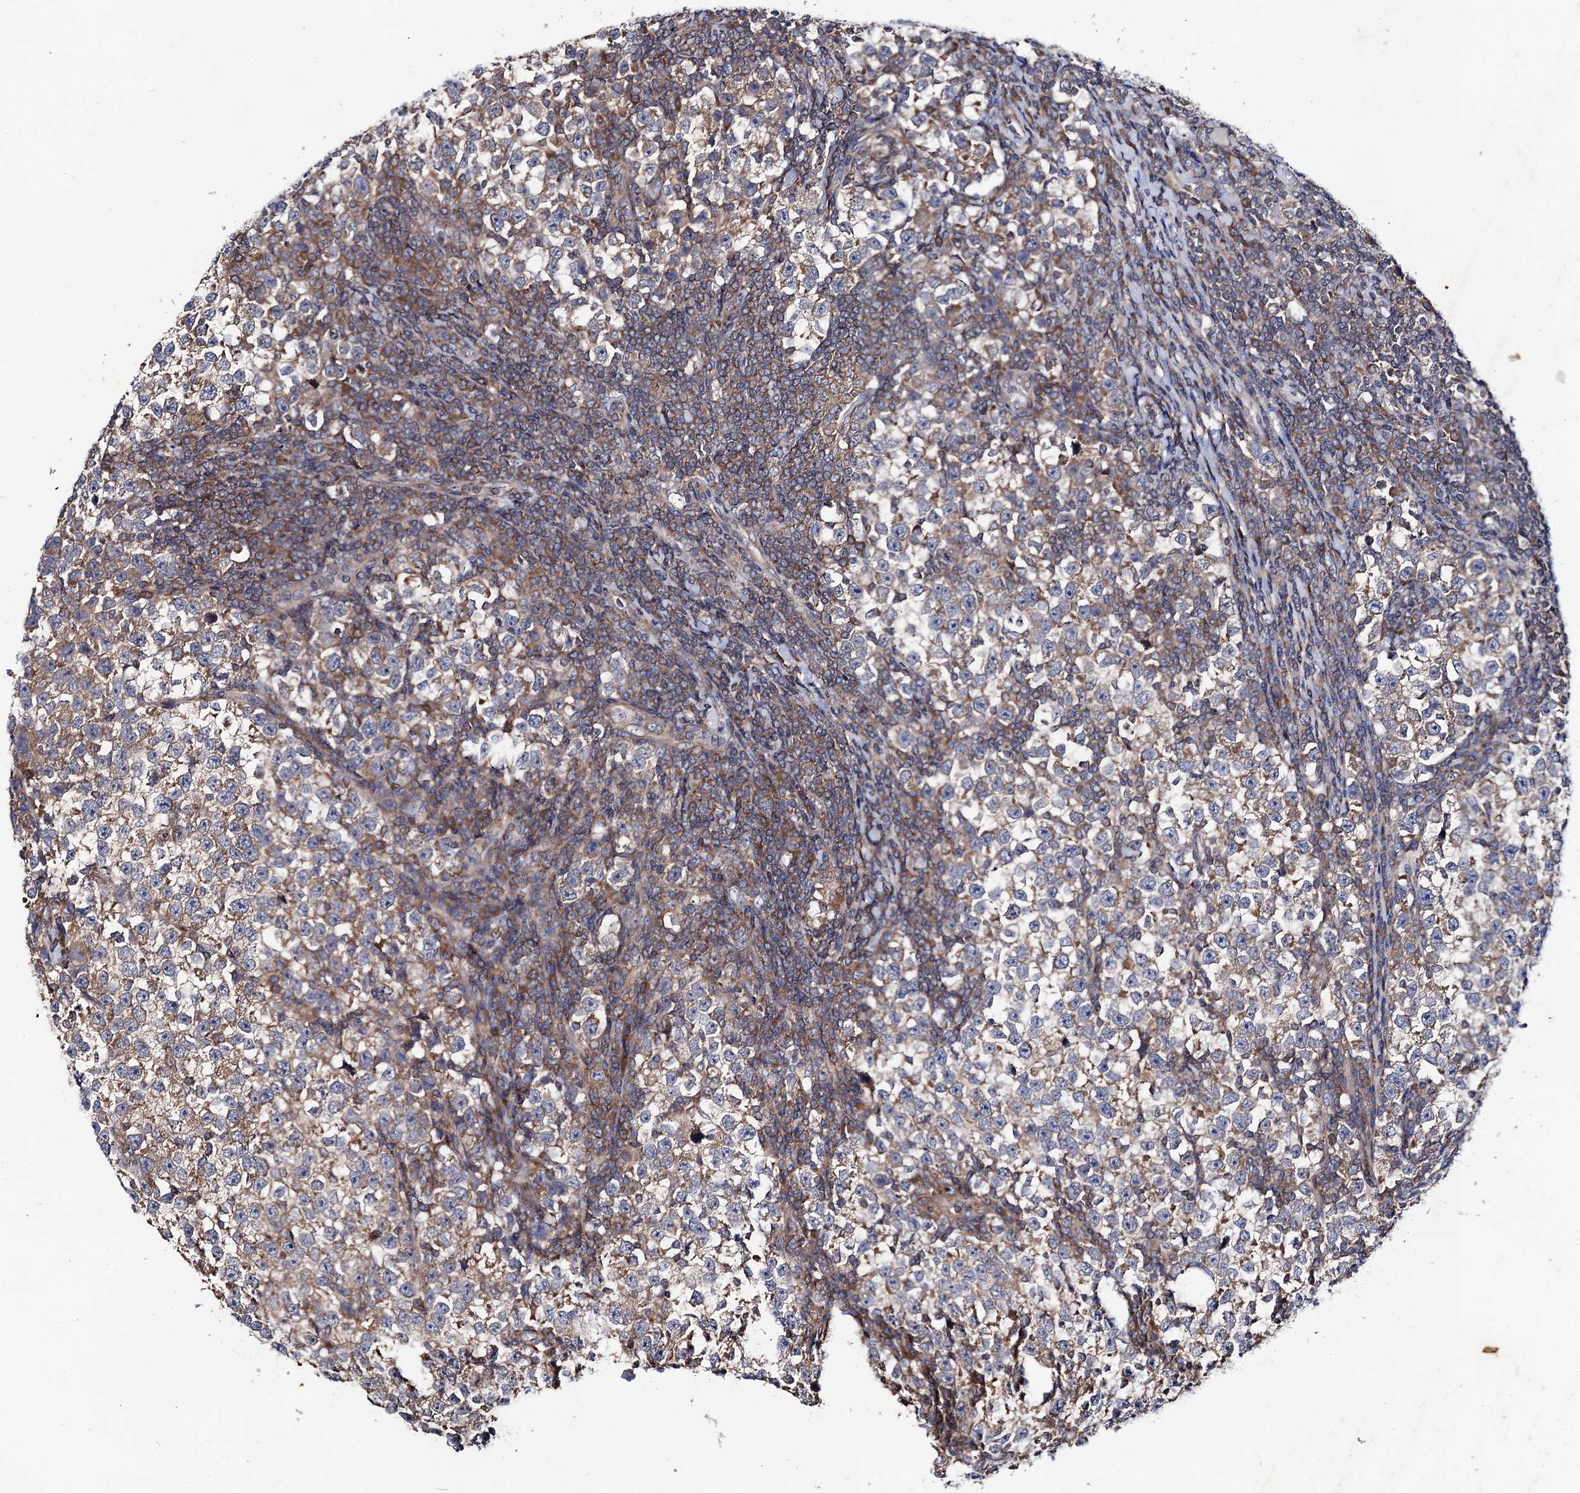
{"staining": {"intensity": "weak", "quantity": "25%-75%", "location": "cytoplasmic/membranous"}, "tissue": "testis cancer", "cell_type": "Tumor cells", "image_type": "cancer", "snomed": [{"axis": "morphology", "description": "Normal tissue, NOS"}, {"axis": "morphology", "description": "Seminoma, NOS"}, {"axis": "topography", "description": "Testis"}], "caption": "Immunohistochemistry photomicrograph of neoplastic tissue: testis seminoma stained using IHC shows low levels of weak protein expression localized specifically in the cytoplasmic/membranous of tumor cells, appearing as a cytoplasmic/membranous brown color.", "gene": "DYDC1", "patient": {"sex": "male", "age": 43}}